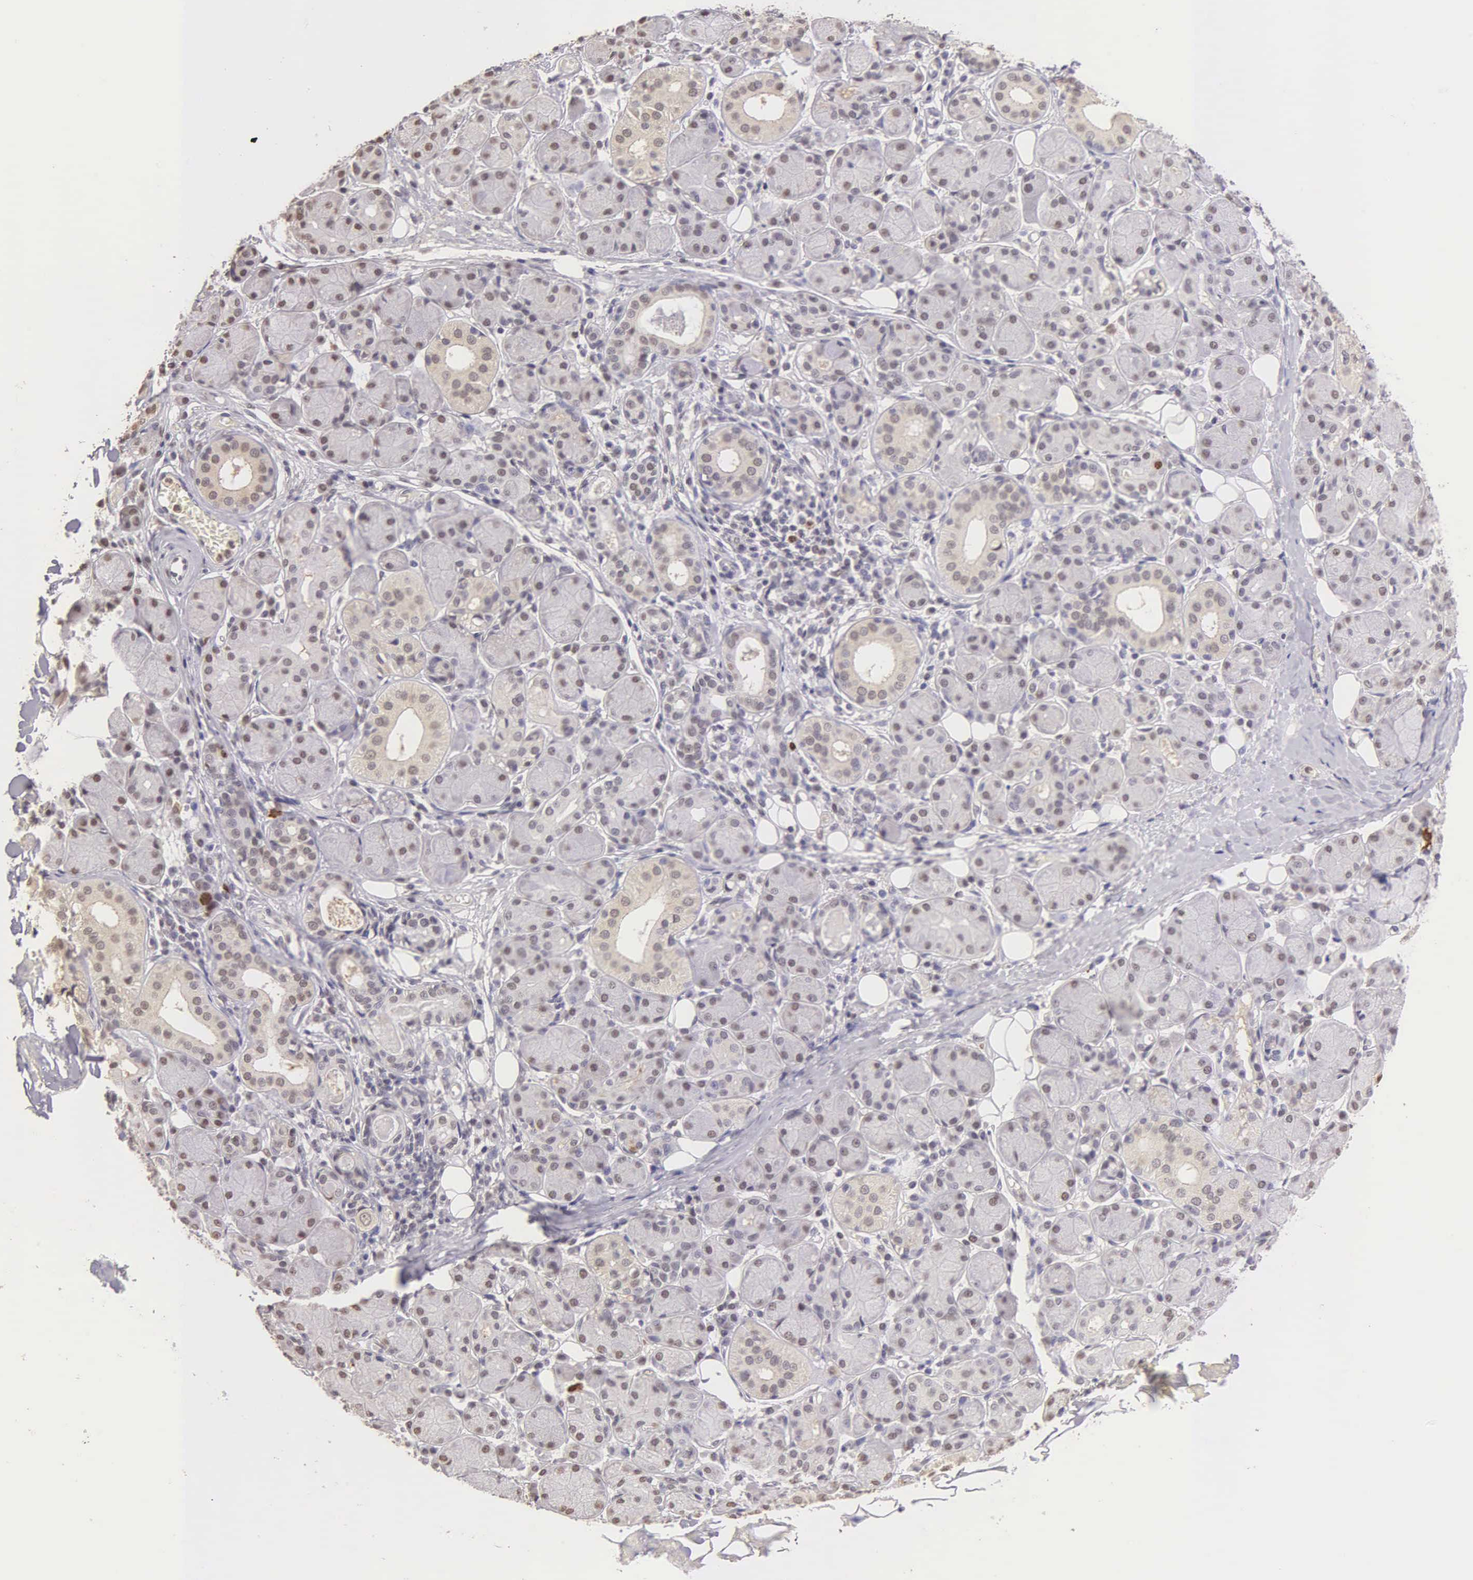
{"staining": {"intensity": "moderate", "quantity": "25%-75%", "location": "nuclear"}, "tissue": "salivary gland", "cell_type": "Glandular cells", "image_type": "normal", "snomed": [{"axis": "morphology", "description": "Normal tissue, NOS"}, {"axis": "topography", "description": "Salivary gland"}, {"axis": "topography", "description": "Peripheral nerve tissue"}], "caption": "Immunohistochemical staining of unremarkable salivary gland exhibits 25%-75% levels of moderate nuclear protein staining in about 25%-75% of glandular cells.", "gene": "MKI67", "patient": {"sex": "male", "age": 62}}